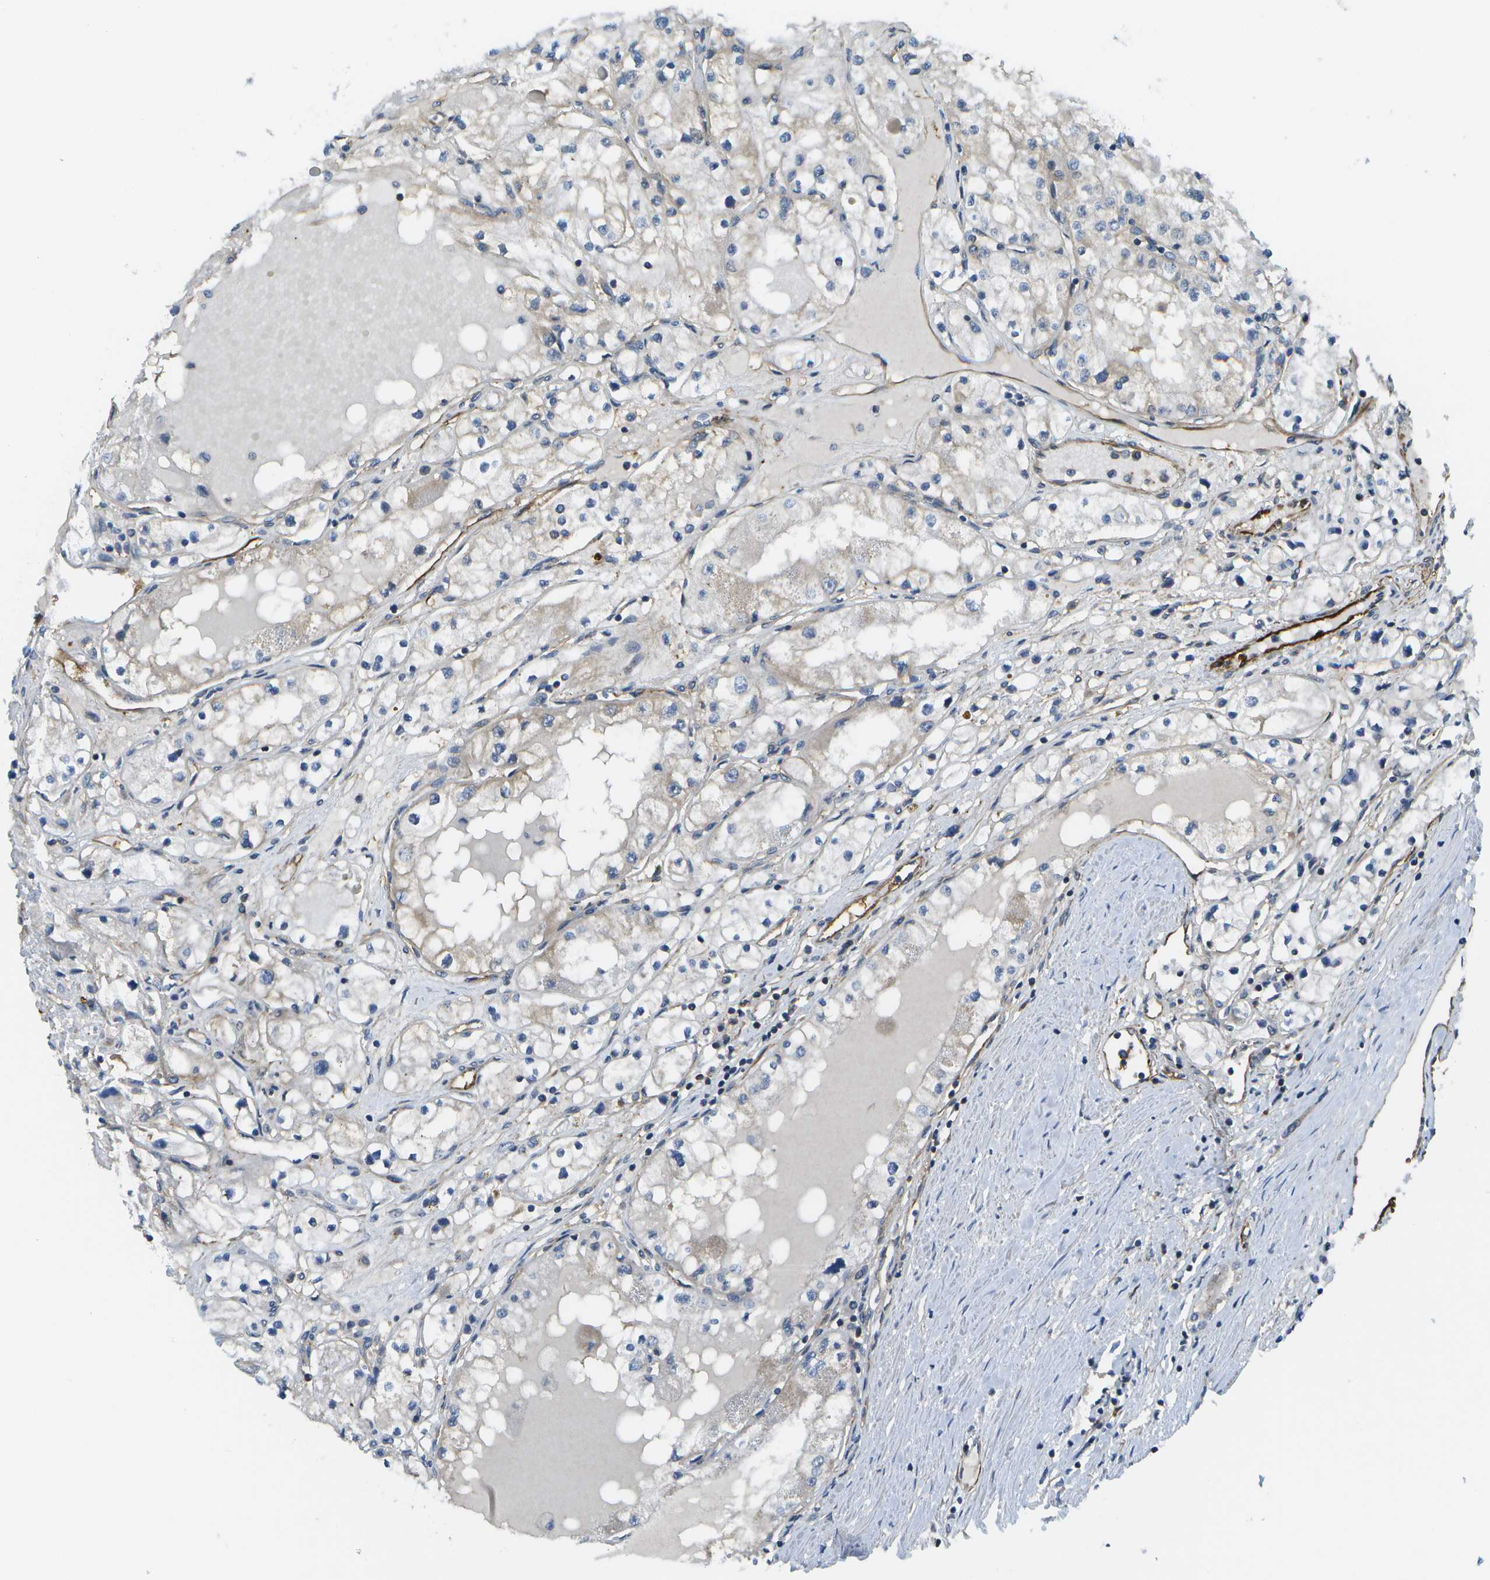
{"staining": {"intensity": "negative", "quantity": "none", "location": "none"}, "tissue": "renal cancer", "cell_type": "Tumor cells", "image_type": "cancer", "snomed": [{"axis": "morphology", "description": "Adenocarcinoma, NOS"}, {"axis": "topography", "description": "Kidney"}], "caption": "Immunohistochemistry (IHC) micrograph of neoplastic tissue: renal cancer (adenocarcinoma) stained with DAB (3,3'-diaminobenzidine) demonstrates no significant protein staining in tumor cells.", "gene": "KIAA0040", "patient": {"sex": "male", "age": 68}}